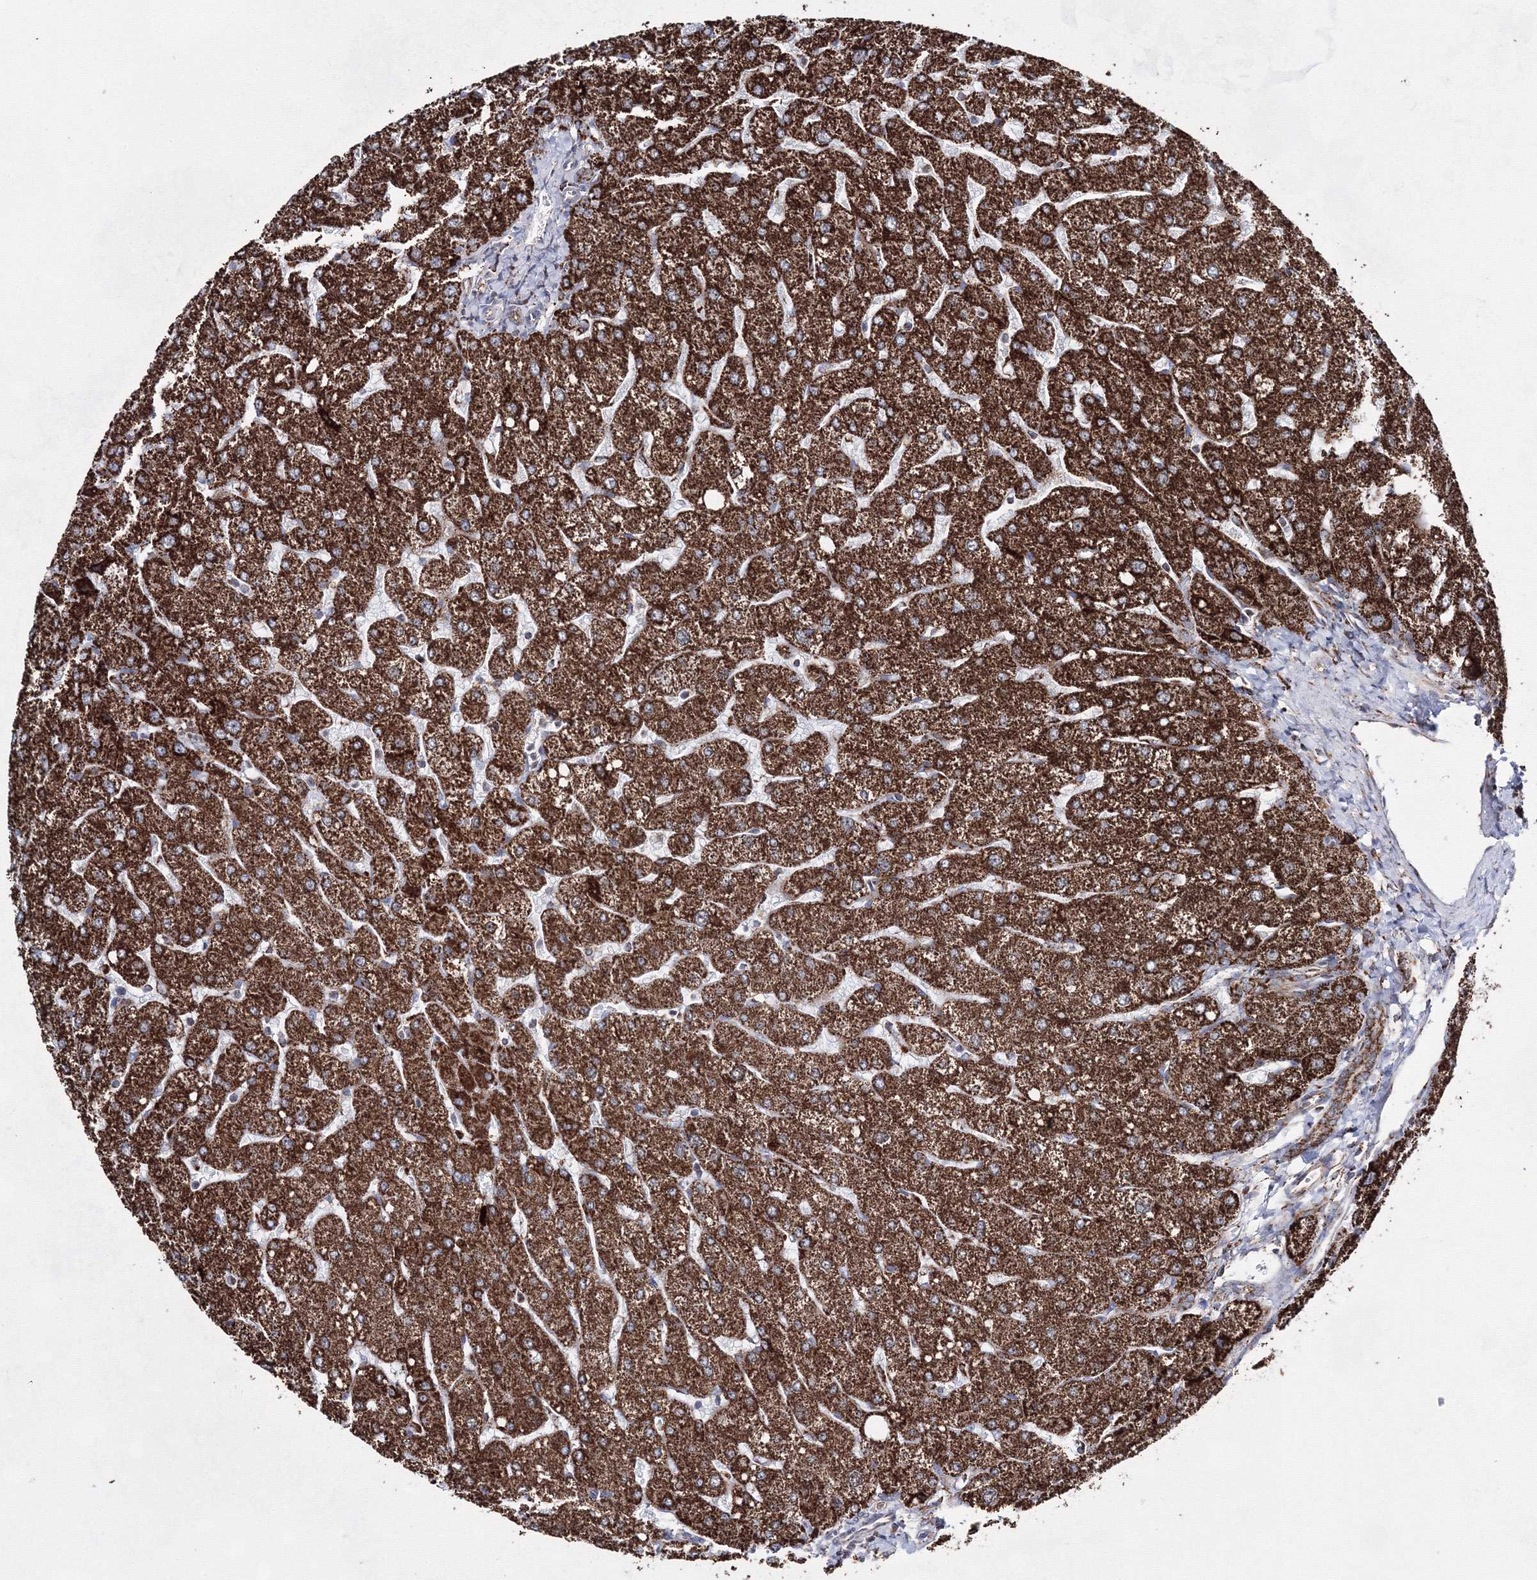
{"staining": {"intensity": "moderate", "quantity": "25%-75%", "location": "cytoplasmic/membranous"}, "tissue": "liver", "cell_type": "Cholangiocytes", "image_type": "normal", "snomed": [{"axis": "morphology", "description": "Normal tissue, NOS"}, {"axis": "topography", "description": "Liver"}], "caption": "Normal liver shows moderate cytoplasmic/membranous staining in about 25%-75% of cholangiocytes The staining was performed using DAB (3,3'-diaminobenzidine), with brown indicating positive protein expression. Nuclei are stained blue with hematoxylin..", "gene": "HADHB", "patient": {"sex": "male", "age": 55}}